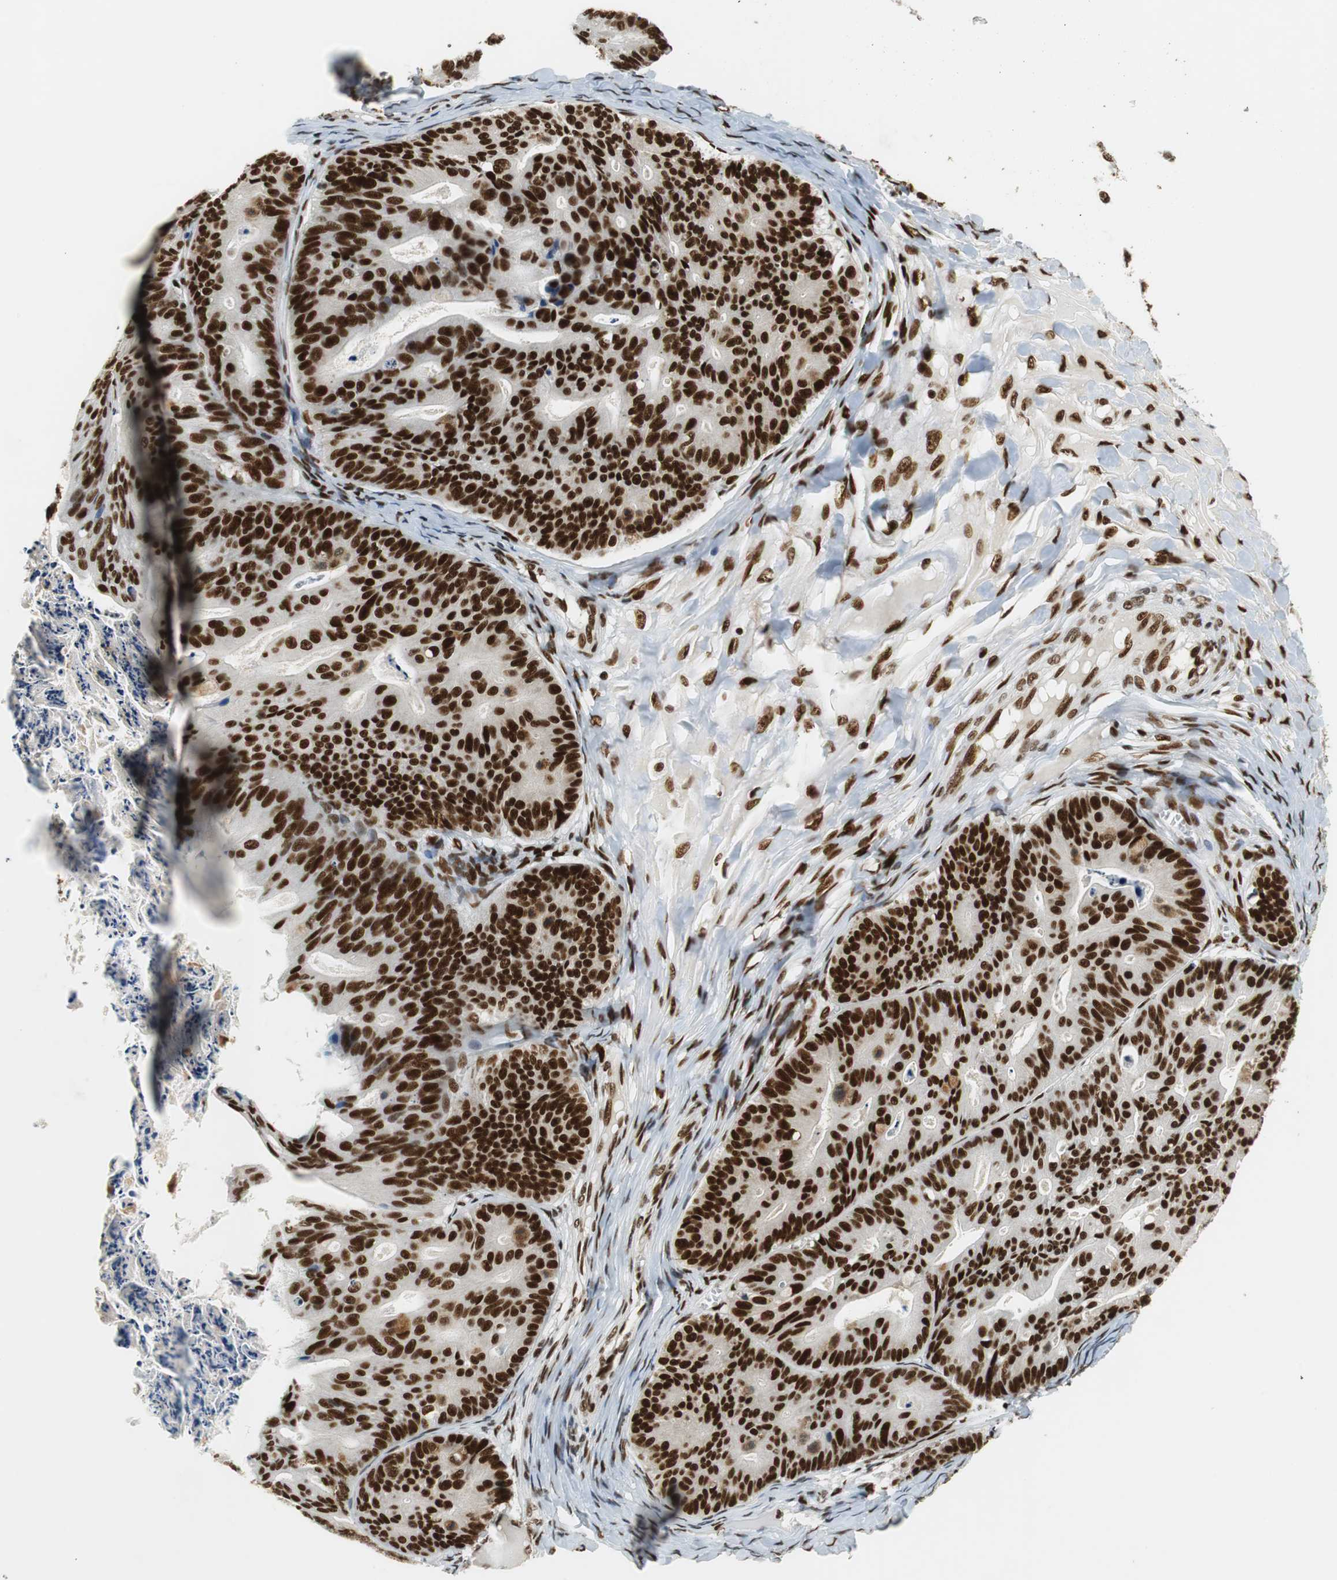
{"staining": {"intensity": "strong", "quantity": ">75%", "location": "nuclear"}, "tissue": "ovarian cancer", "cell_type": "Tumor cells", "image_type": "cancer", "snomed": [{"axis": "morphology", "description": "Cystadenocarcinoma, mucinous, NOS"}, {"axis": "topography", "description": "Ovary"}], "caption": "Protein staining by IHC reveals strong nuclear expression in approximately >75% of tumor cells in mucinous cystadenocarcinoma (ovarian).", "gene": "PRKDC", "patient": {"sex": "female", "age": 36}}